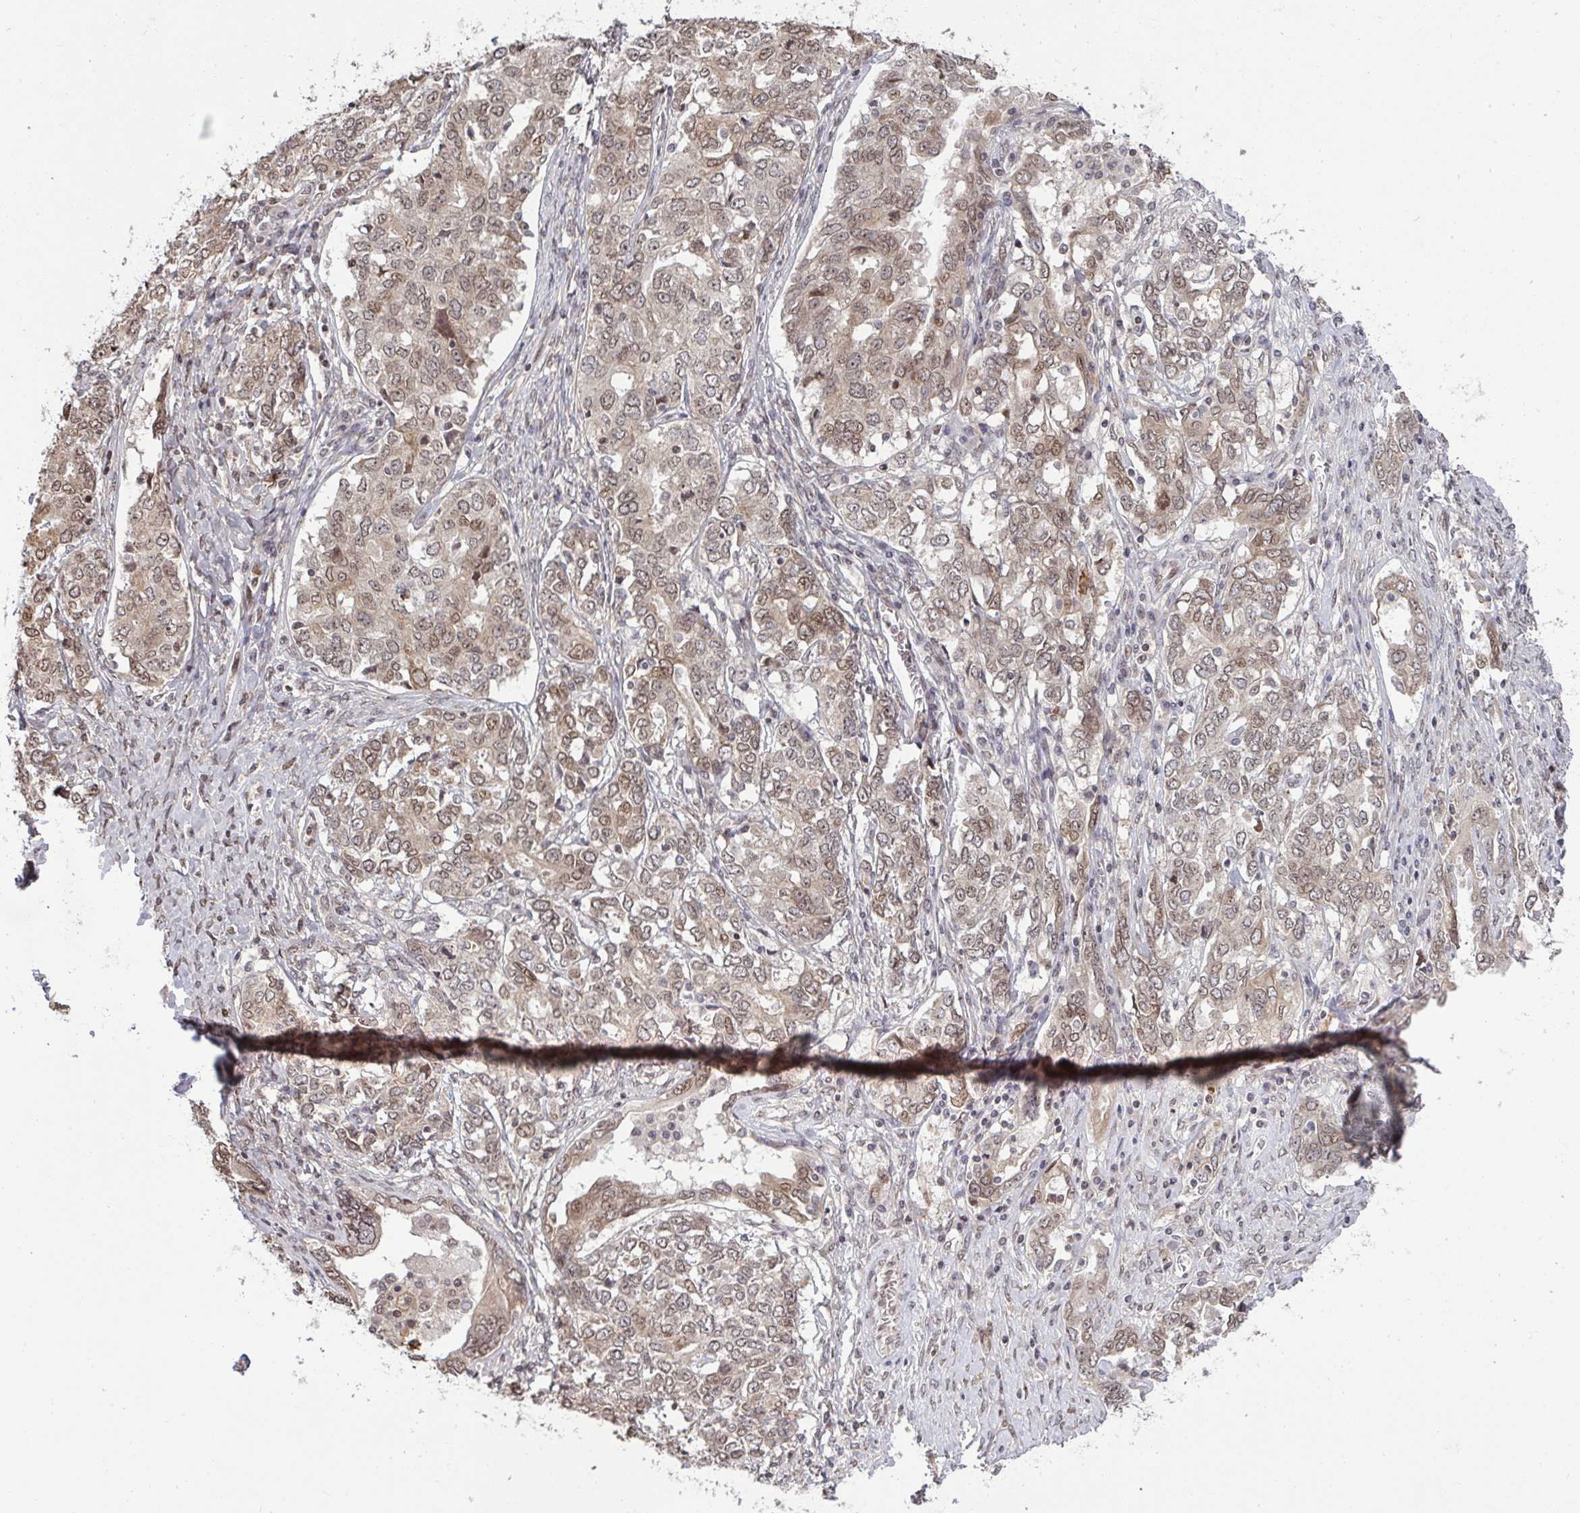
{"staining": {"intensity": "weak", "quantity": "25%-75%", "location": "cytoplasmic/membranous,nuclear"}, "tissue": "ovarian cancer", "cell_type": "Tumor cells", "image_type": "cancer", "snomed": [{"axis": "morphology", "description": "Carcinoma, endometroid"}, {"axis": "topography", "description": "Ovary"}], "caption": "Protein positivity by IHC demonstrates weak cytoplasmic/membranous and nuclear positivity in approximately 25%-75% of tumor cells in ovarian cancer (endometroid carcinoma). (brown staining indicates protein expression, while blue staining denotes nuclei).", "gene": "UXT", "patient": {"sex": "female", "age": 62}}